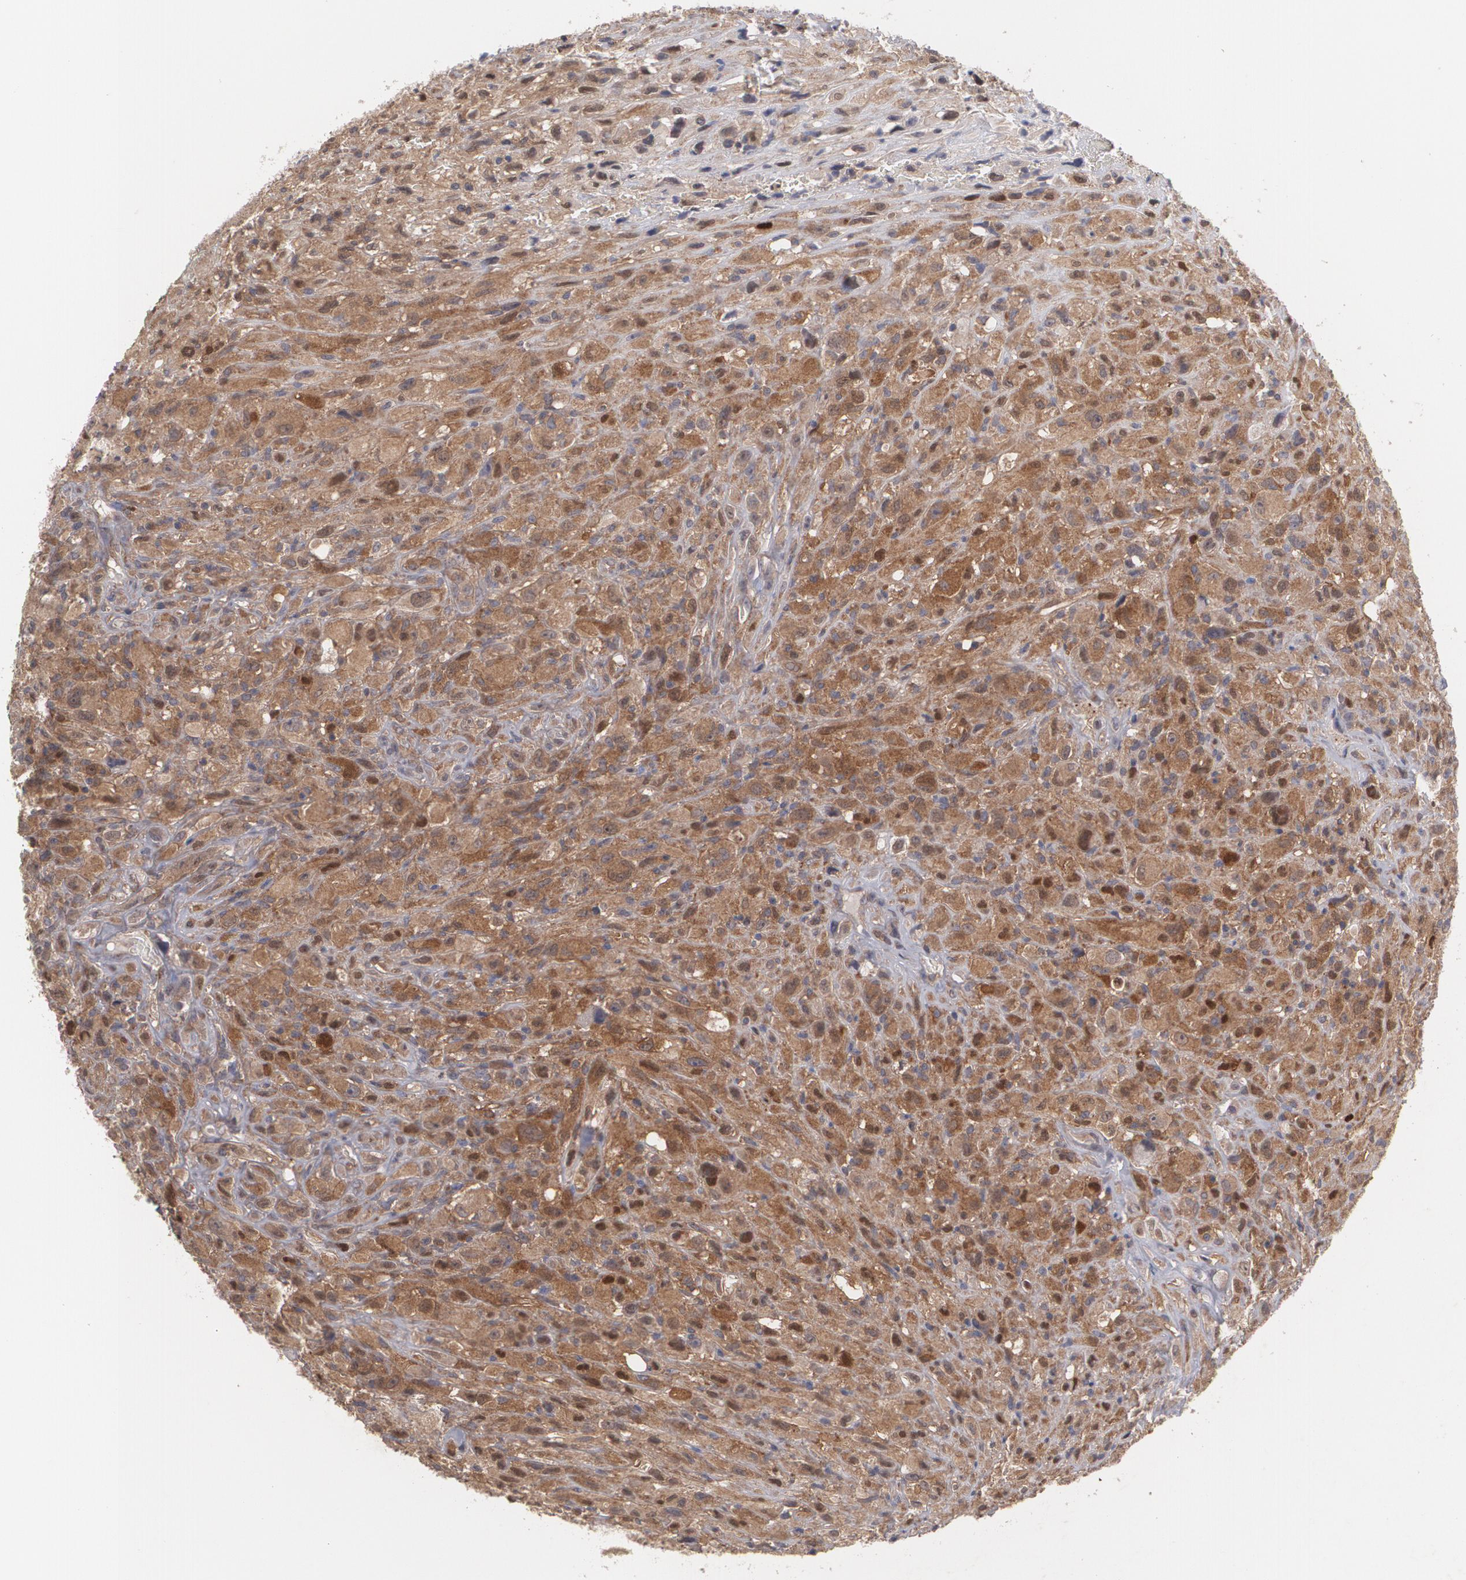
{"staining": {"intensity": "moderate", "quantity": ">75%", "location": "cytoplasmic/membranous"}, "tissue": "glioma", "cell_type": "Tumor cells", "image_type": "cancer", "snomed": [{"axis": "morphology", "description": "Glioma, malignant, High grade"}, {"axis": "topography", "description": "Brain"}], "caption": "Tumor cells reveal moderate cytoplasmic/membranous staining in about >75% of cells in glioma. The staining was performed using DAB (3,3'-diaminobenzidine) to visualize the protein expression in brown, while the nuclei were stained in blue with hematoxylin (Magnification: 20x).", "gene": "HTT", "patient": {"sex": "male", "age": 48}}